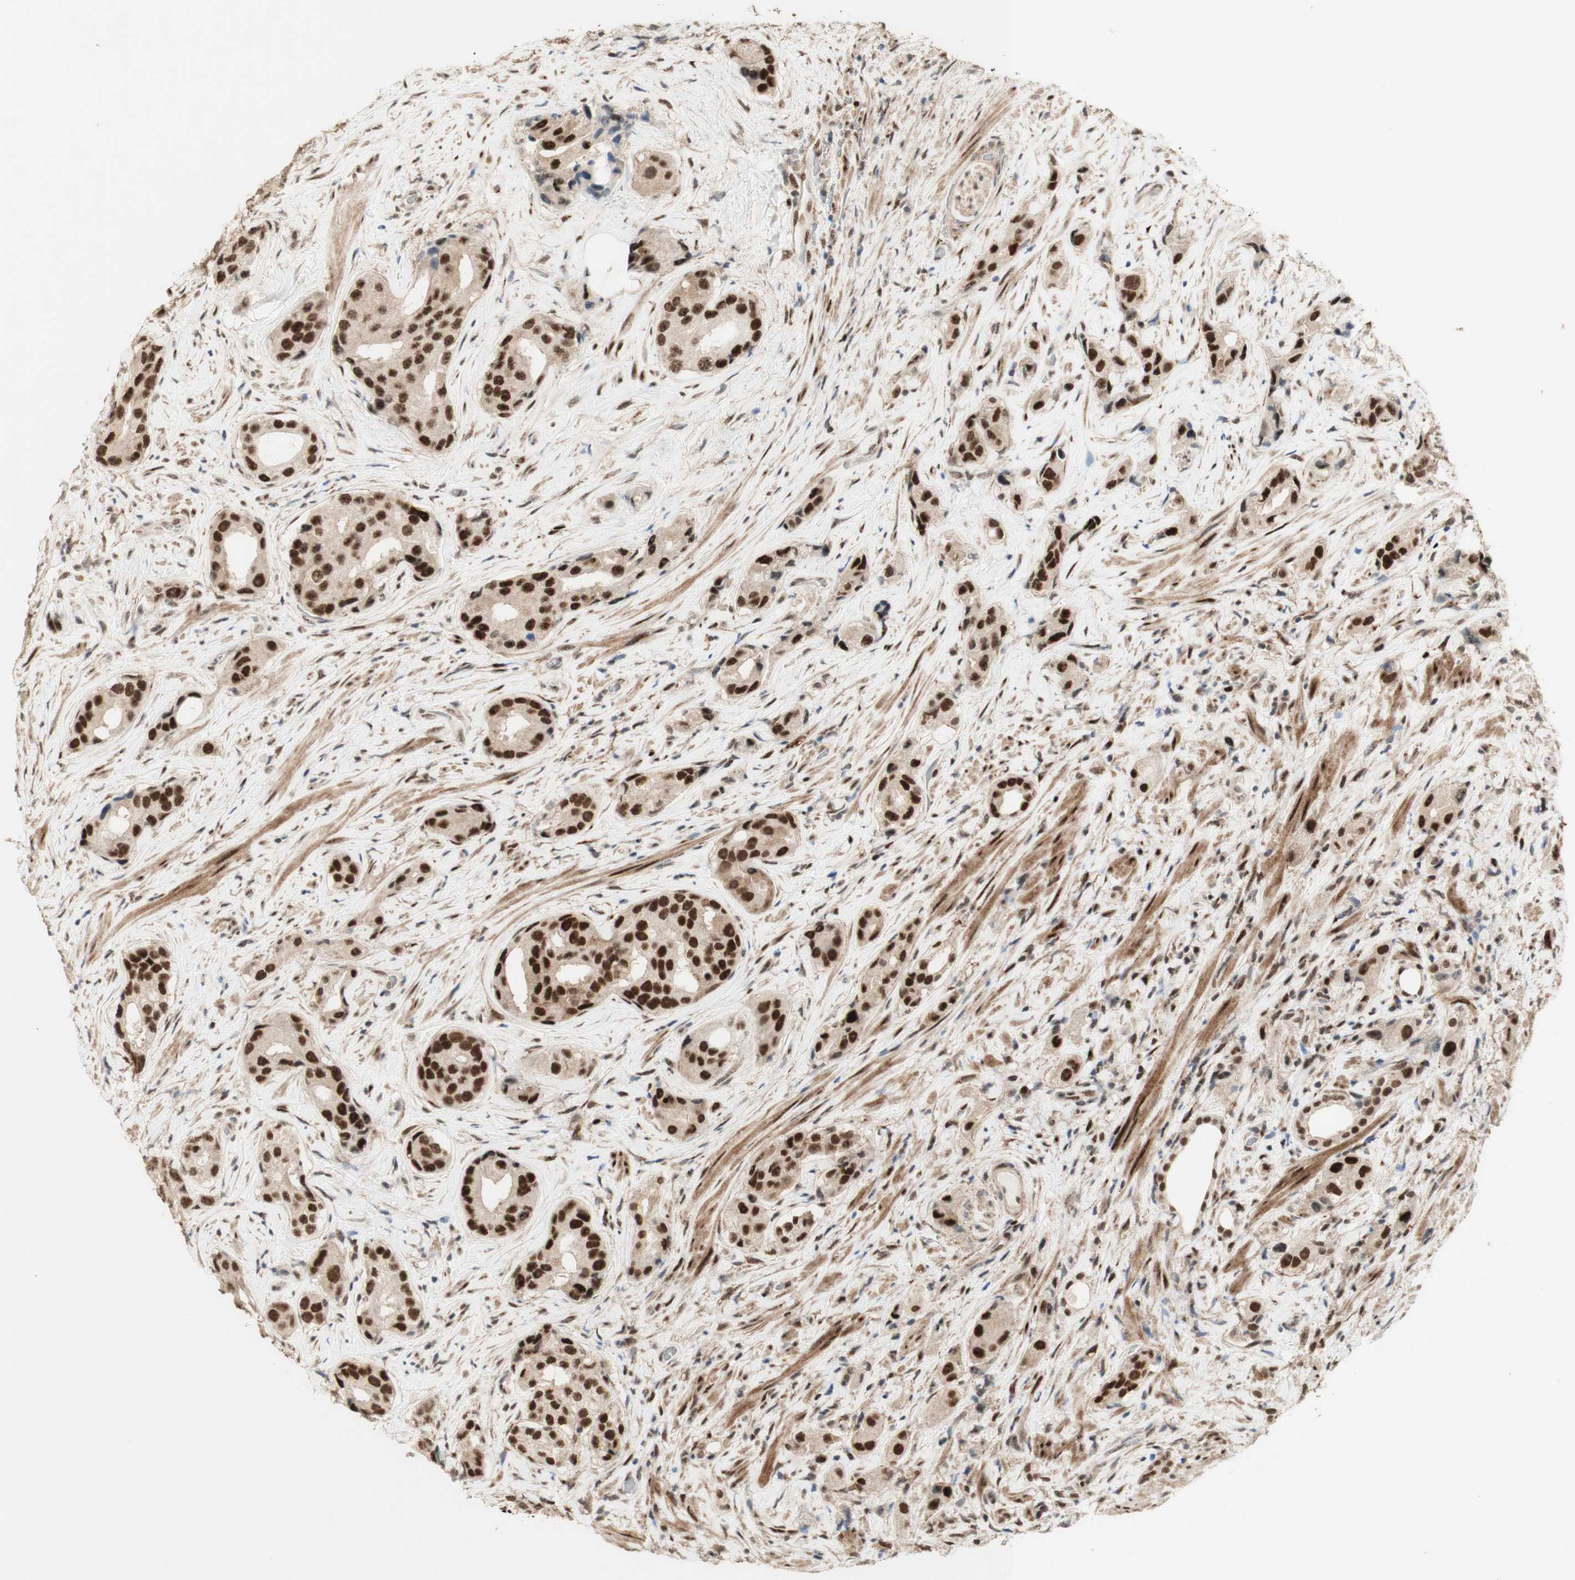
{"staining": {"intensity": "strong", "quantity": ">75%", "location": "nuclear"}, "tissue": "prostate cancer", "cell_type": "Tumor cells", "image_type": "cancer", "snomed": [{"axis": "morphology", "description": "Adenocarcinoma, High grade"}, {"axis": "topography", "description": "Prostate"}], "caption": "A photomicrograph of human high-grade adenocarcinoma (prostate) stained for a protein reveals strong nuclear brown staining in tumor cells.", "gene": "FOXP1", "patient": {"sex": "male", "age": 71}}